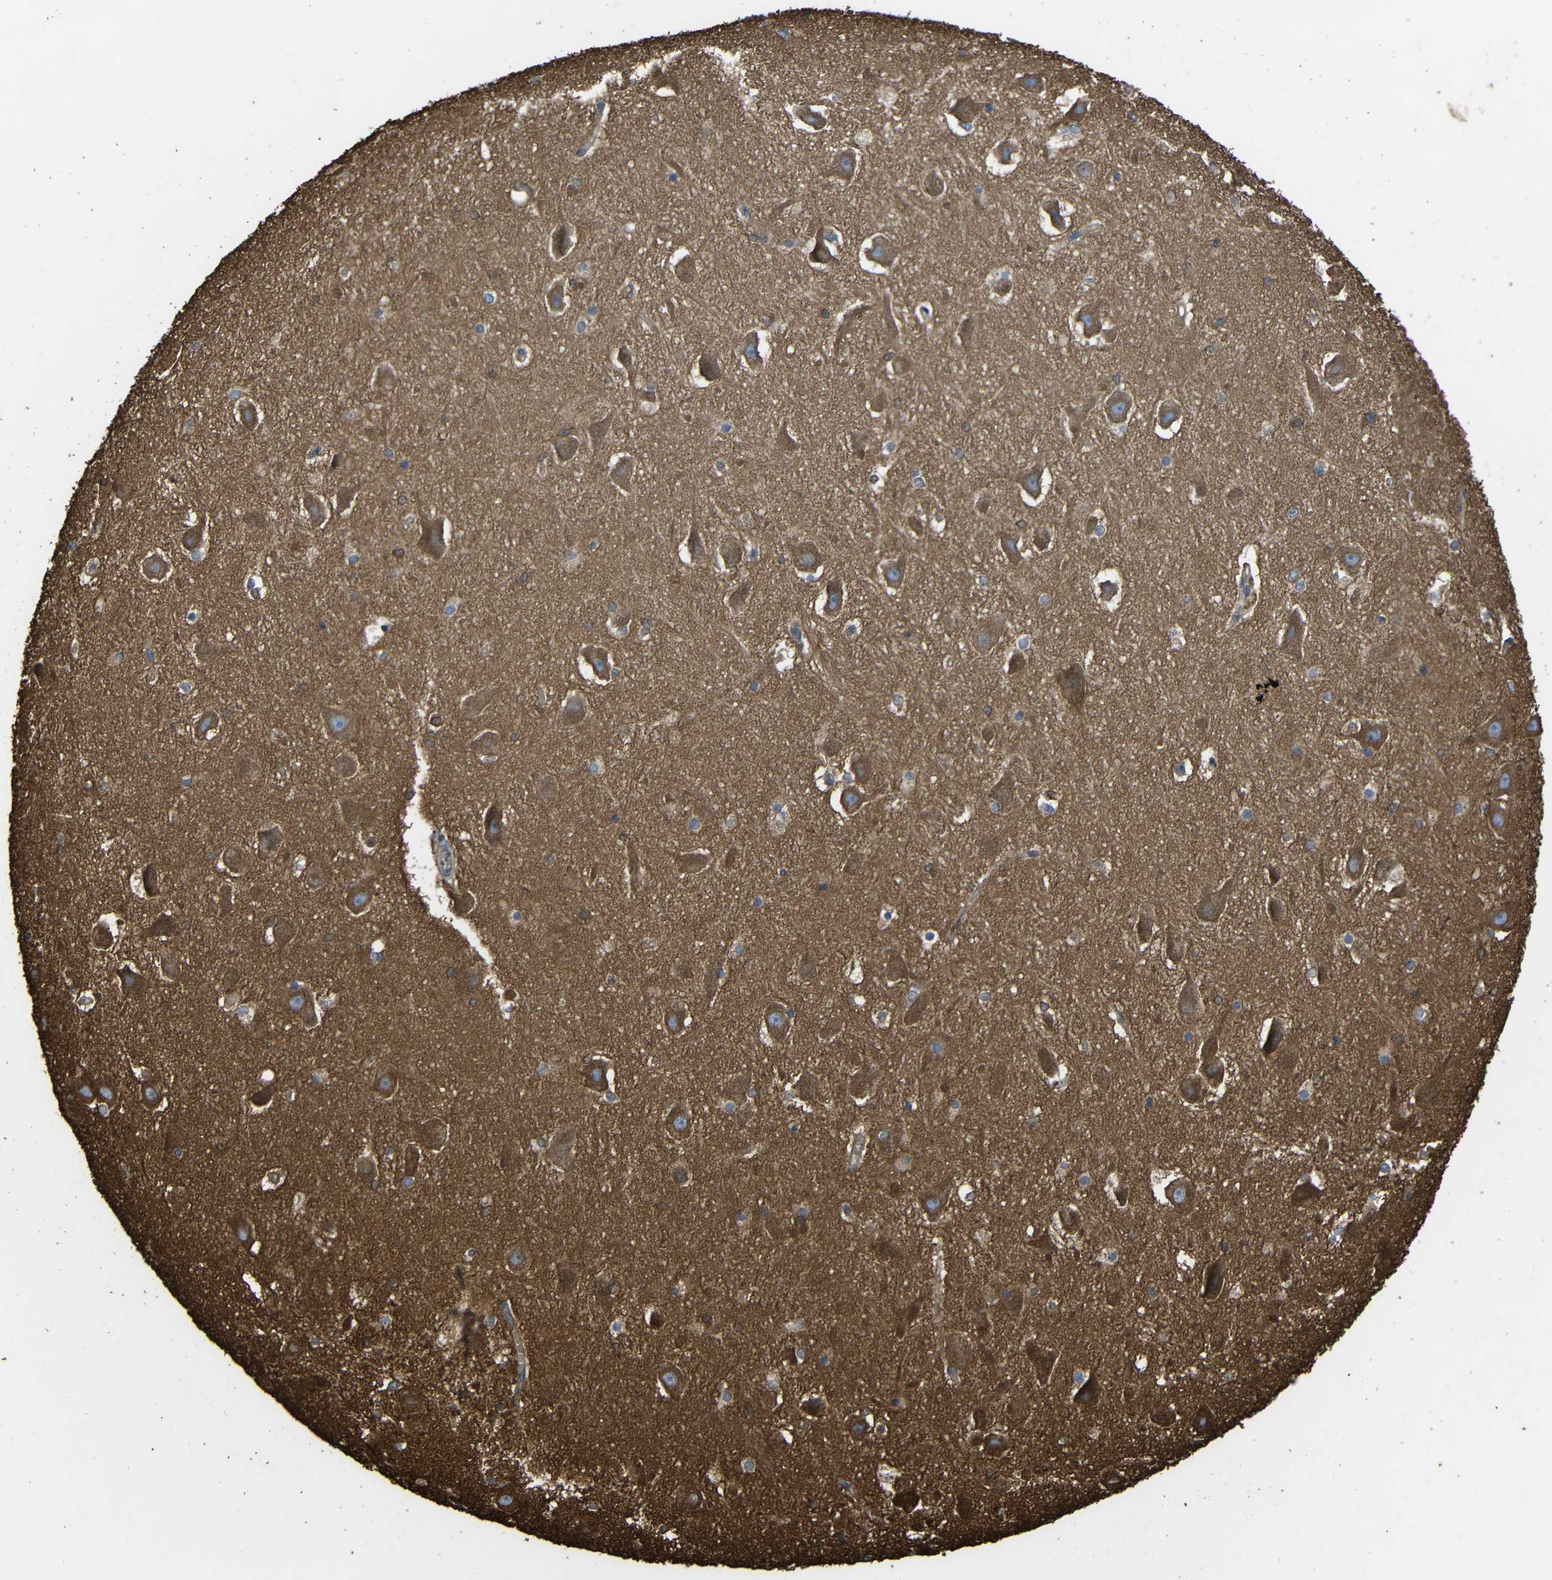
{"staining": {"intensity": "moderate", "quantity": "25%-75%", "location": "cytoplasmic/membranous"}, "tissue": "hippocampus", "cell_type": "Glial cells", "image_type": "normal", "snomed": [{"axis": "morphology", "description": "Normal tissue, NOS"}, {"axis": "topography", "description": "Hippocampus"}], "caption": "The histopathology image demonstrates a brown stain indicating the presence of a protein in the cytoplasmic/membranous of glial cells in hippocampus. (DAB (3,3'-diaminobenzidine) = brown stain, brightfield microscopy at high magnification).", "gene": "TREM2", "patient": {"sex": "female", "age": 19}}